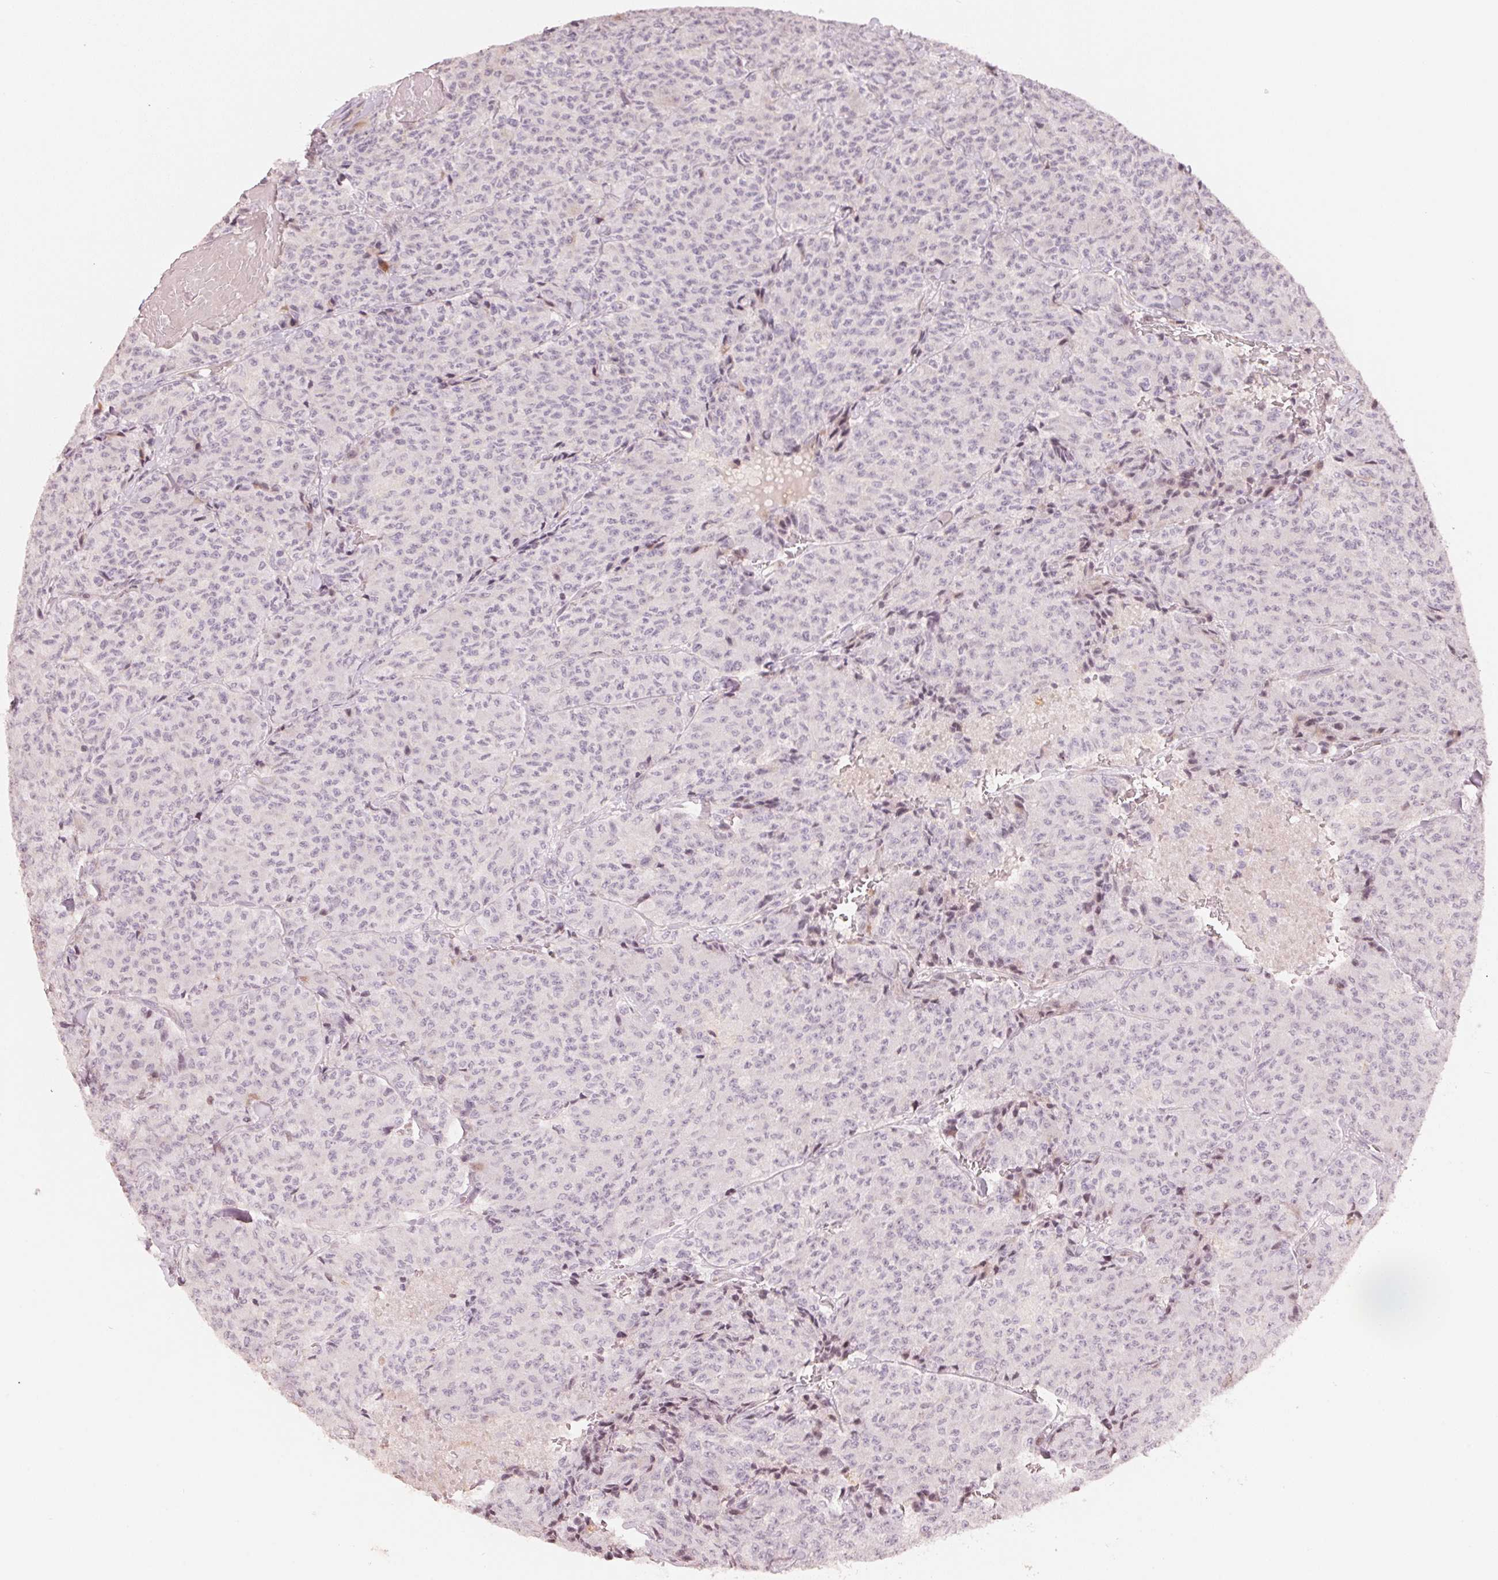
{"staining": {"intensity": "negative", "quantity": "none", "location": "none"}, "tissue": "carcinoid", "cell_type": "Tumor cells", "image_type": "cancer", "snomed": [{"axis": "morphology", "description": "Carcinoid, malignant, NOS"}, {"axis": "topography", "description": "Lung"}], "caption": "IHC histopathology image of neoplastic tissue: carcinoid (malignant) stained with DAB (3,3'-diaminobenzidine) exhibits no significant protein expression in tumor cells.", "gene": "SLC17A4", "patient": {"sex": "male", "age": 71}}